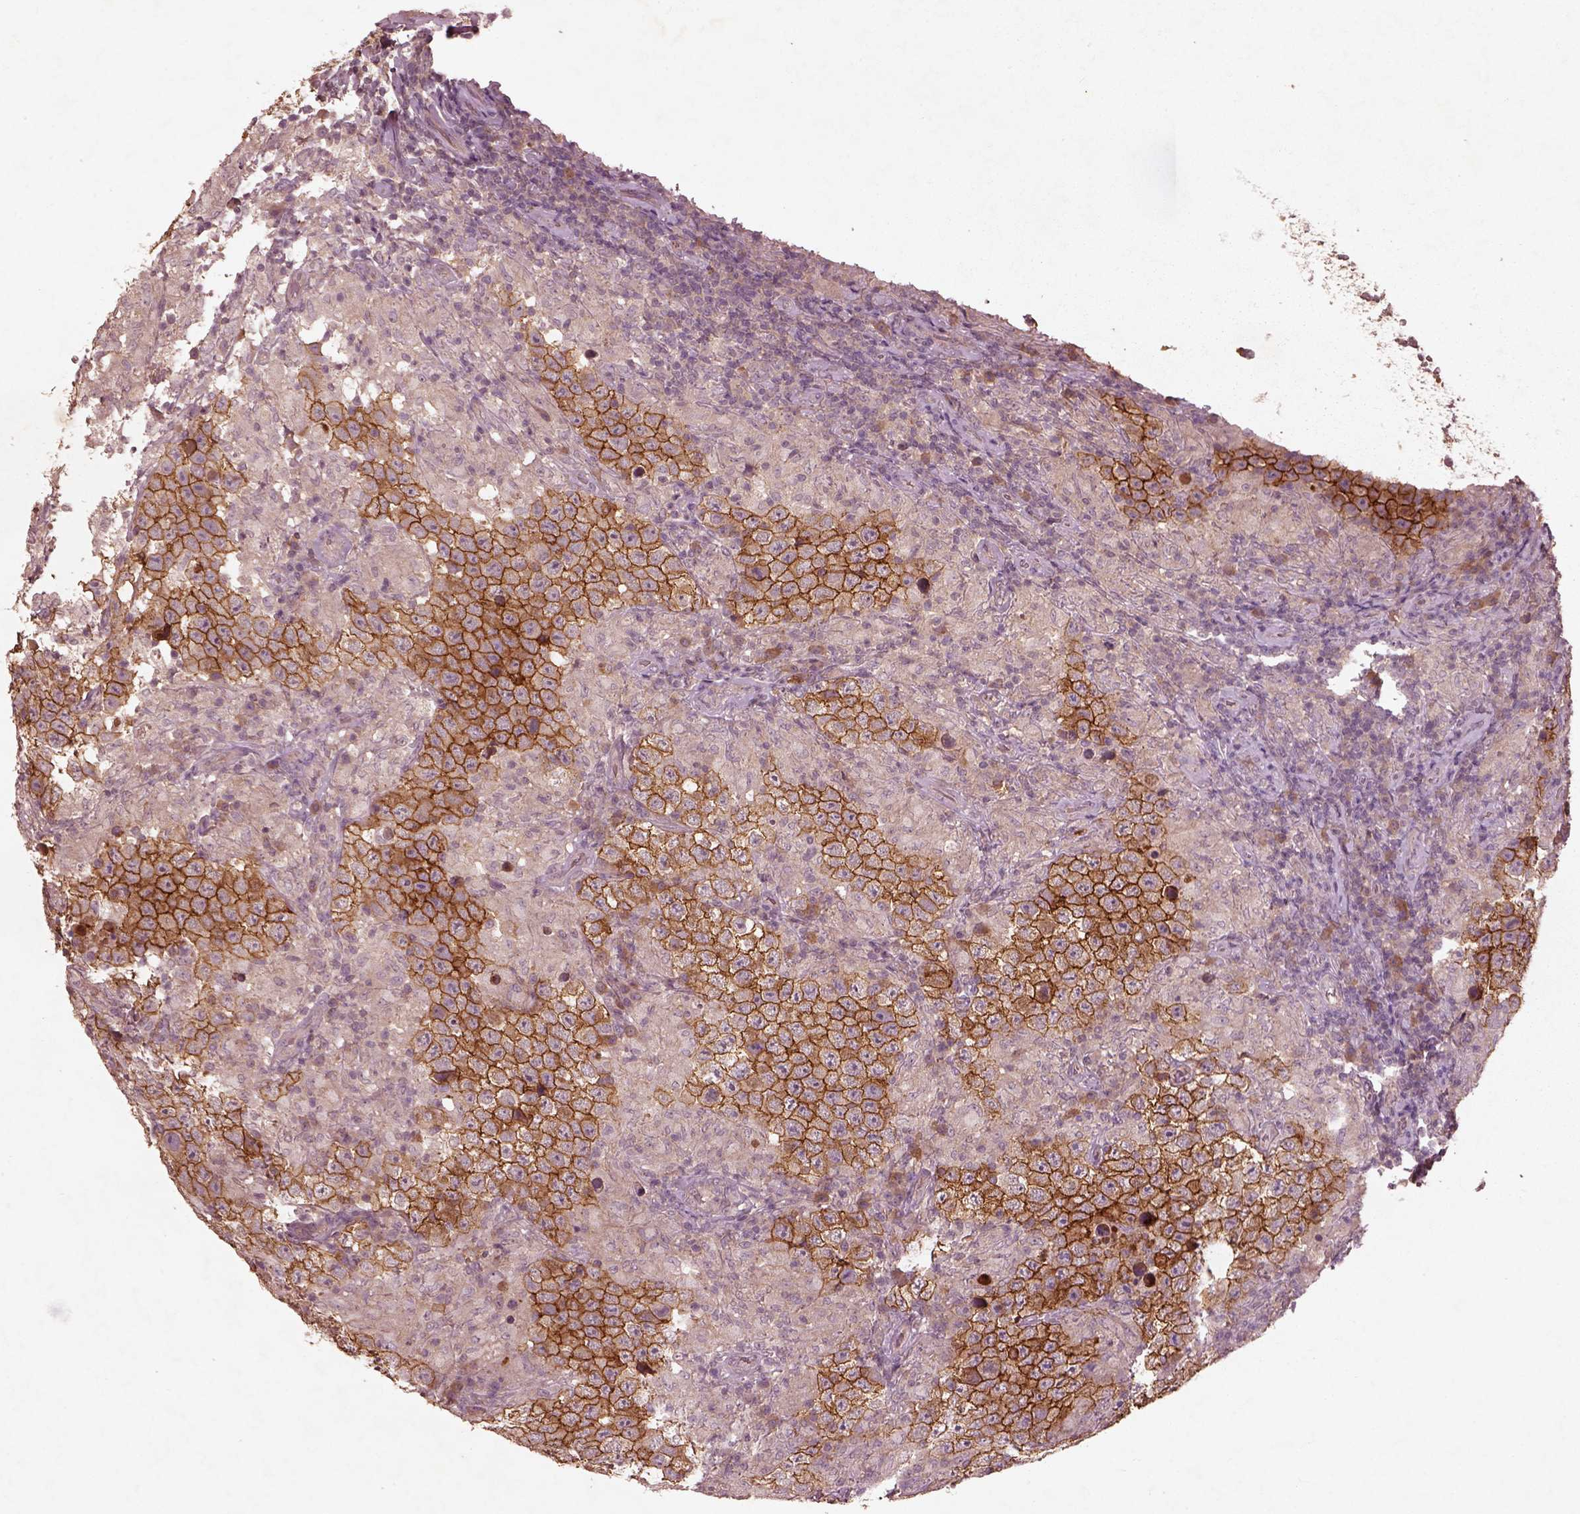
{"staining": {"intensity": "strong", "quantity": ">75%", "location": "cytoplasmic/membranous"}, "tissue": "testis cancer", "cell_type": "Tumor cells", "image_type": "cancer", "snomed": [{"axis": "morphology", "description": "Seminoma, NOS"}, {"axis": "morphology", "description": "Carcinoma, Embryonal, NOS"}, {"axis": "topography", "description": "Testis"}], "caption": "This micrograph exhibits immunohistochemistry (IHC) staining of human testis cancer (seminoma), with high strong cytoplasmic/membranous positivity in about >75% of tumor cells.", "gene": "FAM234A", "patient": {"sex": "male", "age": 41}}